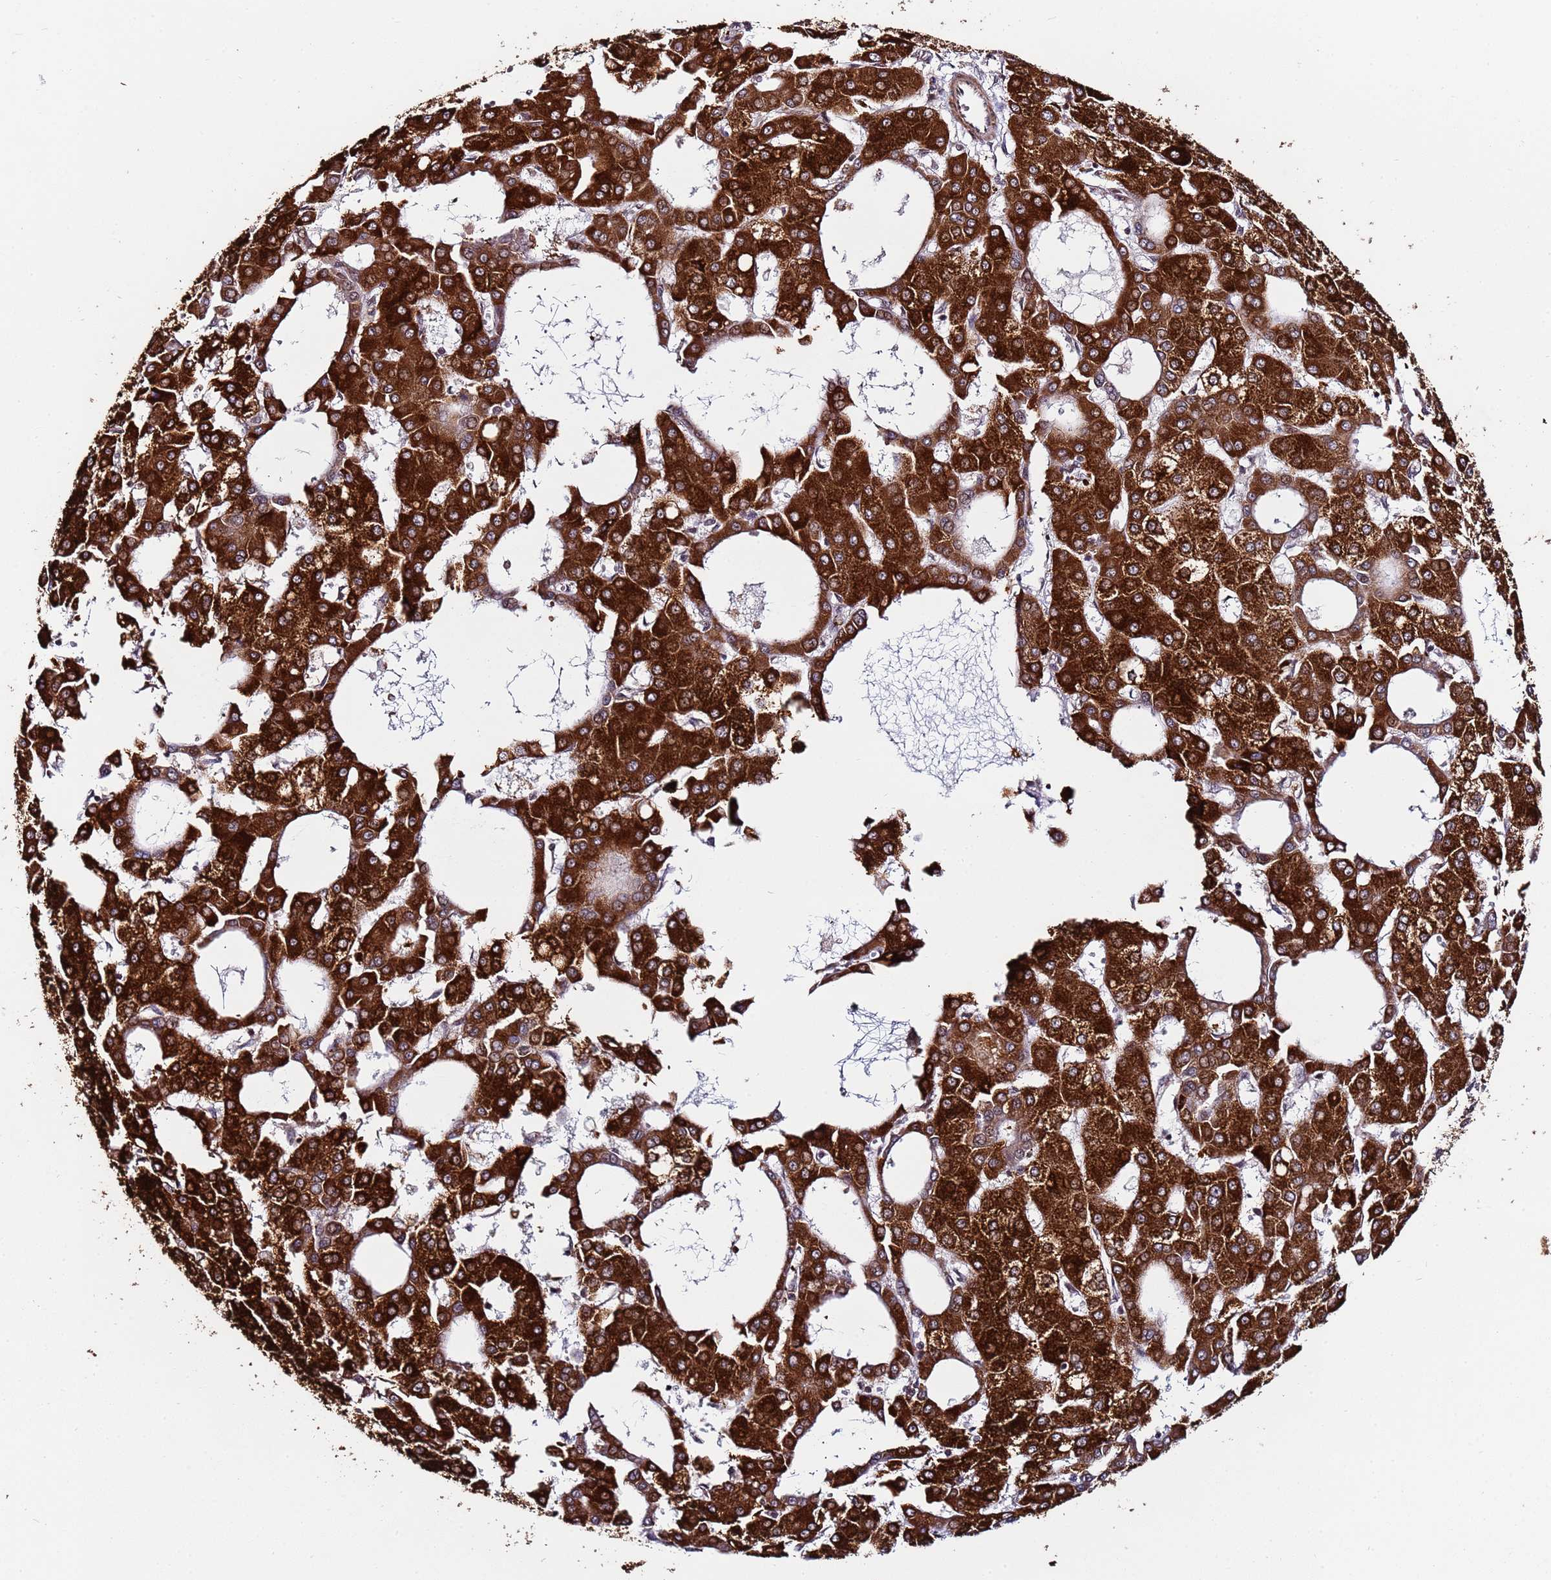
{"staining": {"intensity": "strong", "quantity": ">75%", "location": "cytoplasmic/membranous"}, "tissue": "liver cancer", "cell_type": "Tumor cells", "image_type": "cancer", "snomed": [{"axis": "morphology", "description": "Carcinoma, Hepatocellular, NOS"}, {"axis": "topography", "description": "Liver"}], "caption": "Protein staining exhibits strong cytoplasmic/membranous expression in about >75% of tumor cells in liver hepatocellular carcinoma.", "gene": "PPM1H", "patient": {"sex": "male", "age": 47}}